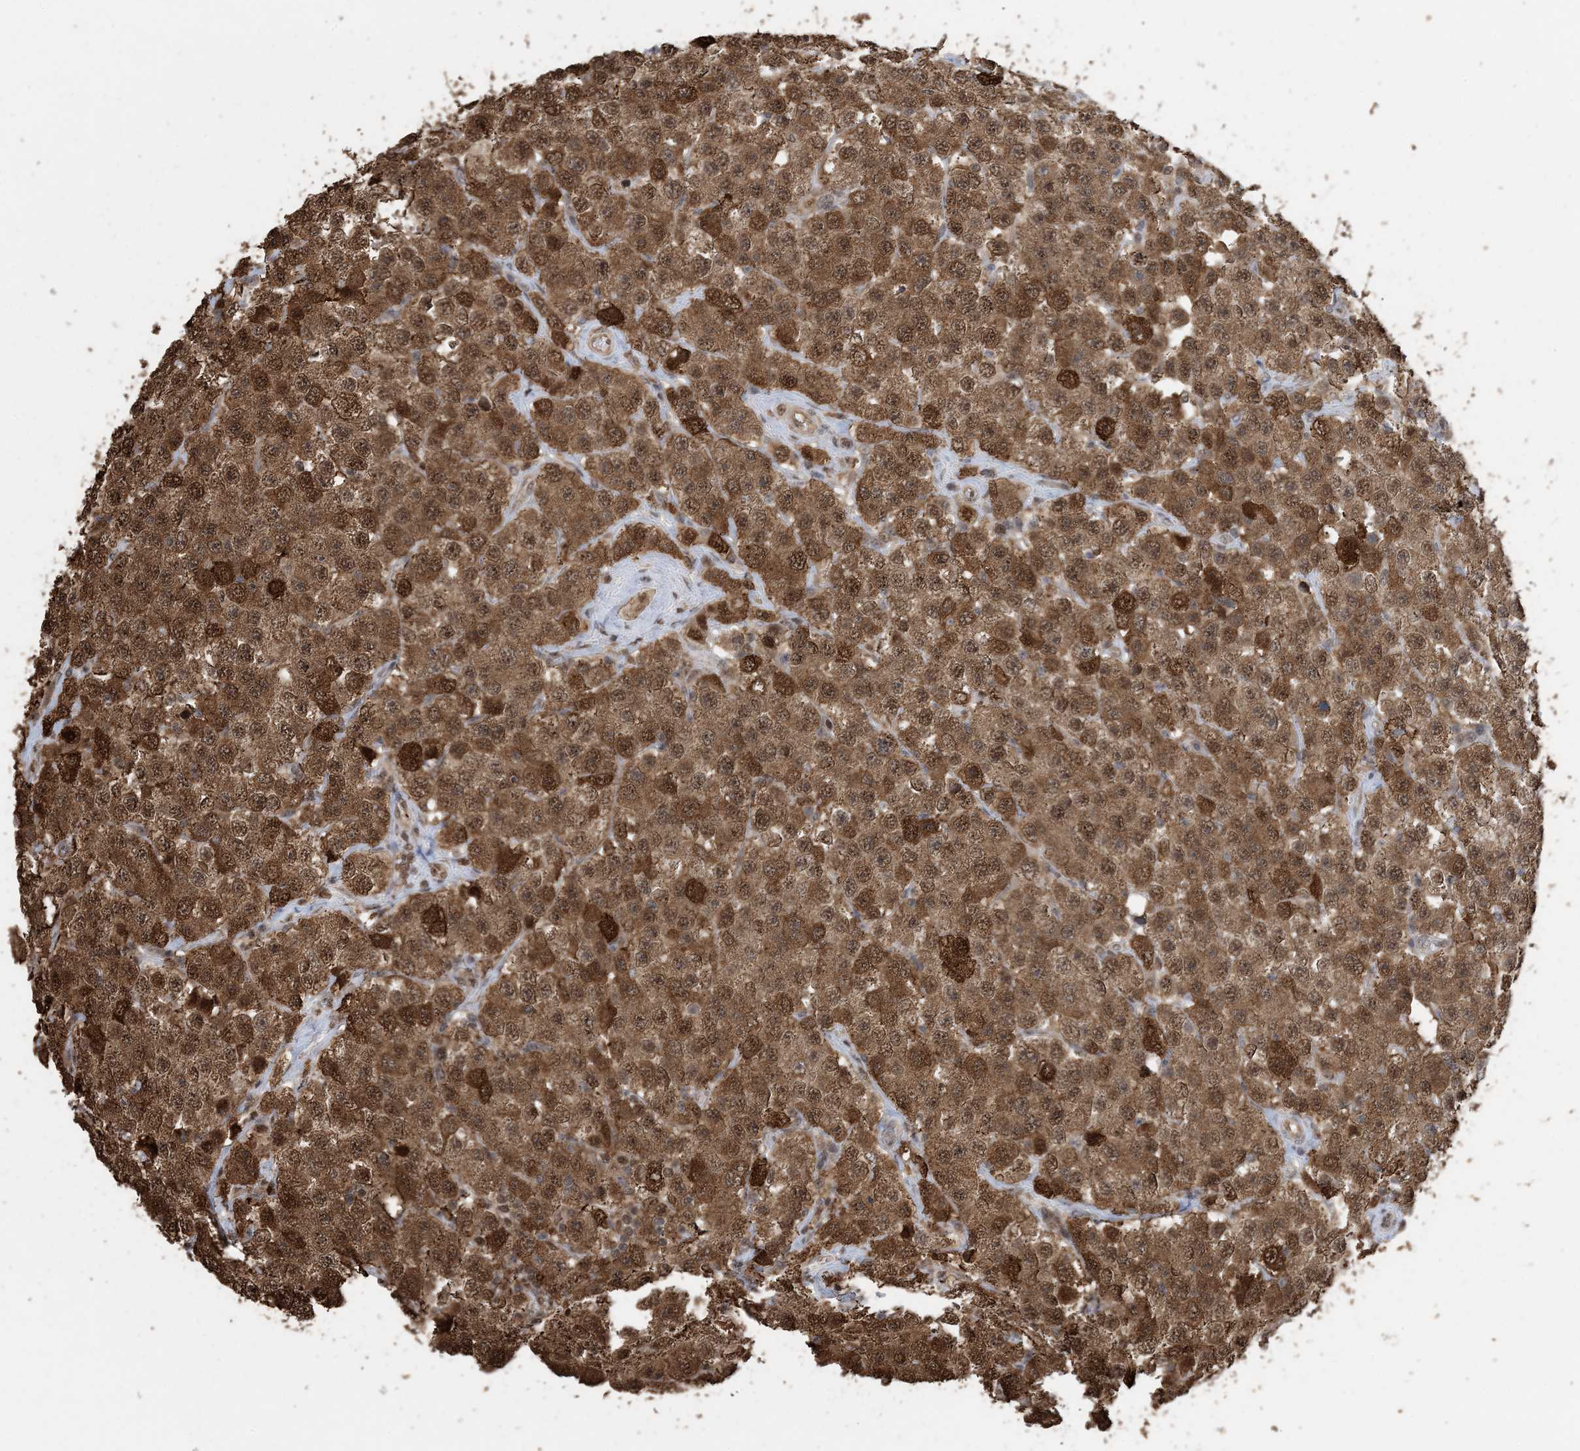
{"staining": {"intensity": "strong", "quantity": ">75%", "location": "cytoplasmic/membranous,nuclear"}, "tissue": "testis cancer", "cell_type": "Tumor cells", "image_type": "cancer", "snomed": [{"axis": "morphology", "description": "Seminoma, NOS"}, {"axis": "topography", "description": "Testis"}], "caption": "Protein staining reveals strong cytoplasmic/membranous and nuclear expression in about >75% of tumor cells in seminoma (testis). Ihc stains the protein of interest in brown and the nuclei are stained blue.", "gene": "HSPA1A", "patient": {"sex": "male", "age": 28}}